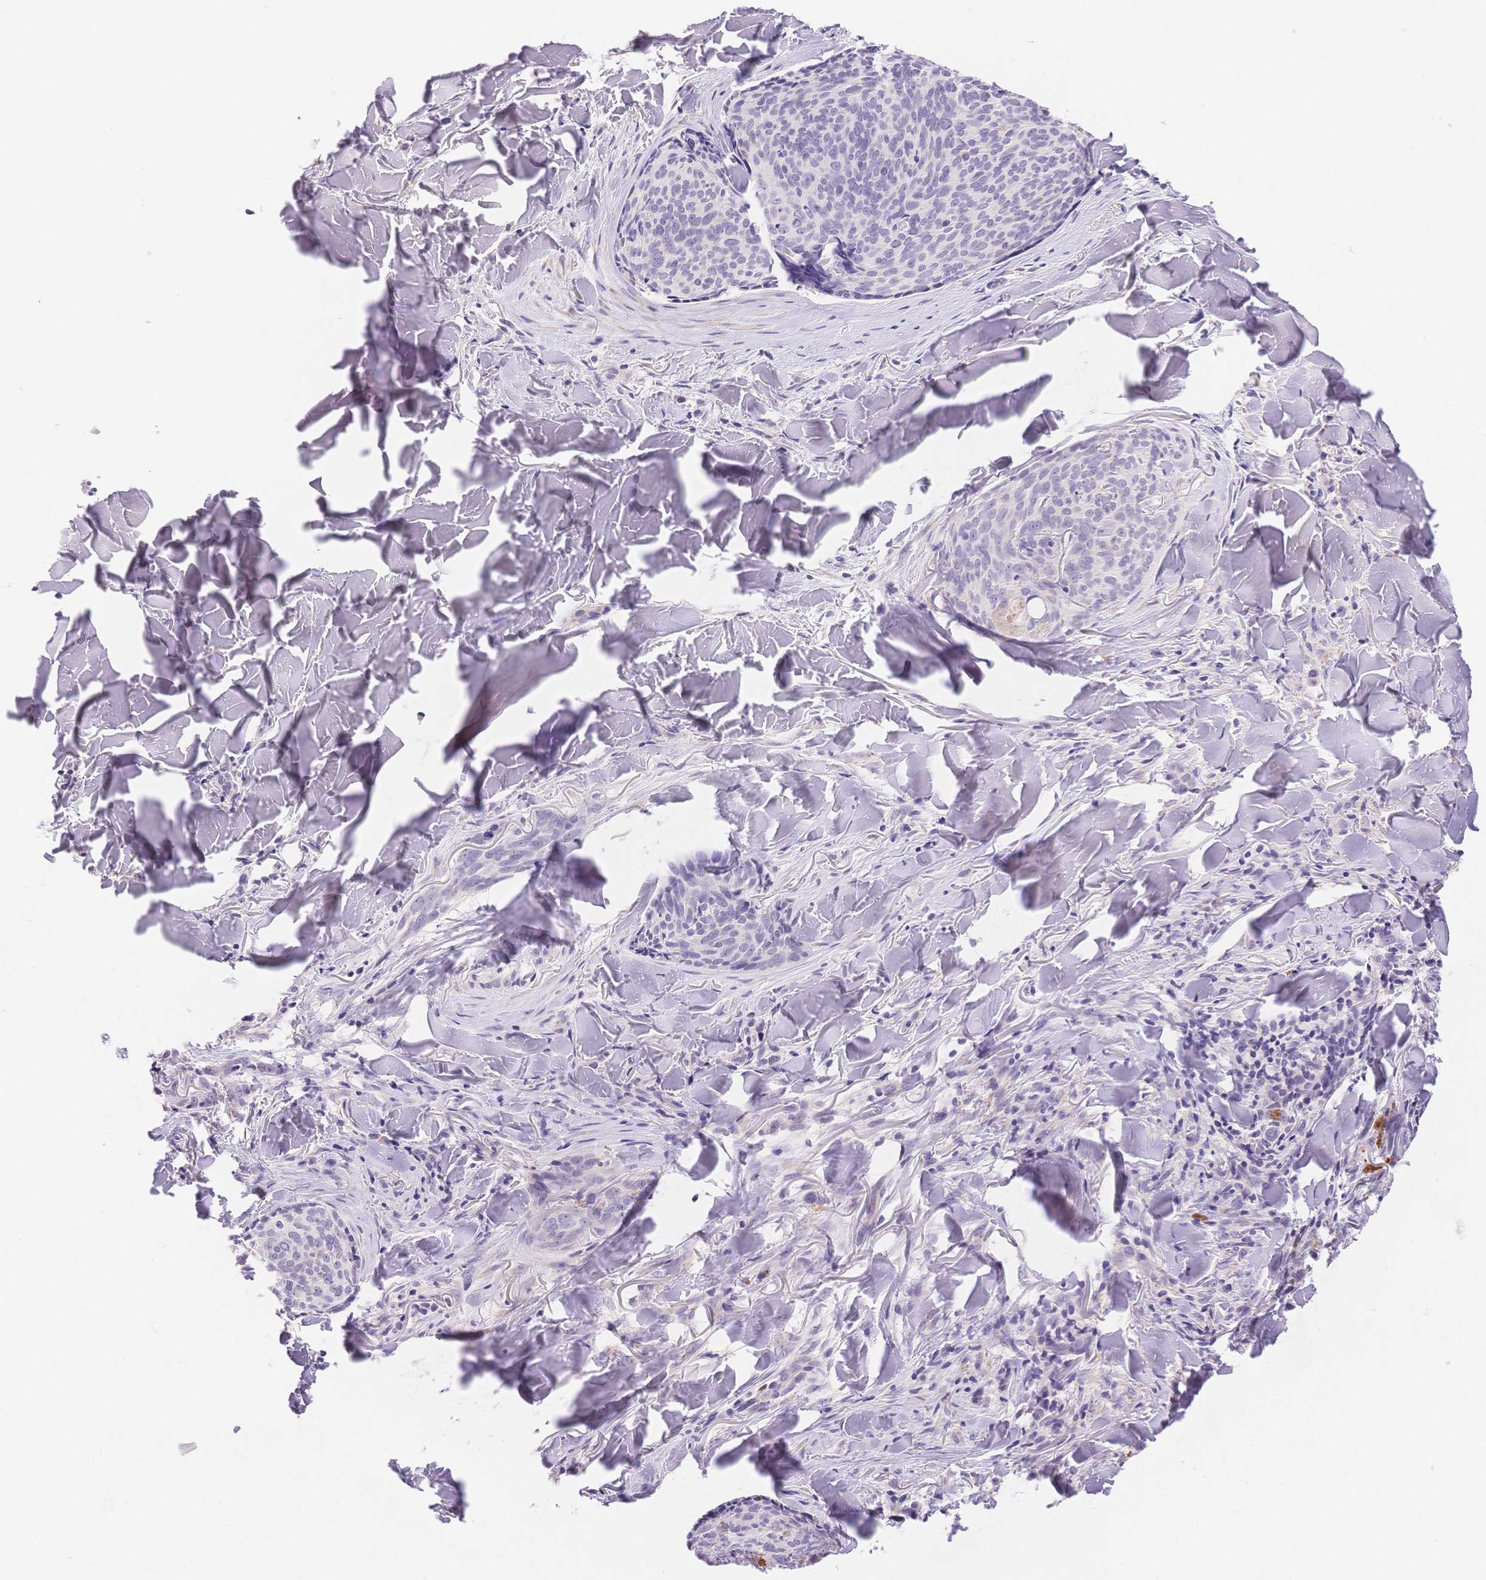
{"staining": {"intensity": "negative", "quantity": "none", "location": "none"}, "tissue": "skin cancer", "cell_type": "Tumor cells", "image_type": "cancer", "snomed": [{"axis": "morphology", "description": "Basal cell carcinoma"}, {"axis": "topography", "description": "Skin"}], "caption": "DAB (3,3'-diaminobenzidine) immunohistochemical staining of basal cell carcinoma (skin) displays no significant expression in tumor cells.", "gene": "MYOM1", "patient": {"sex": "female", "age": 82}}